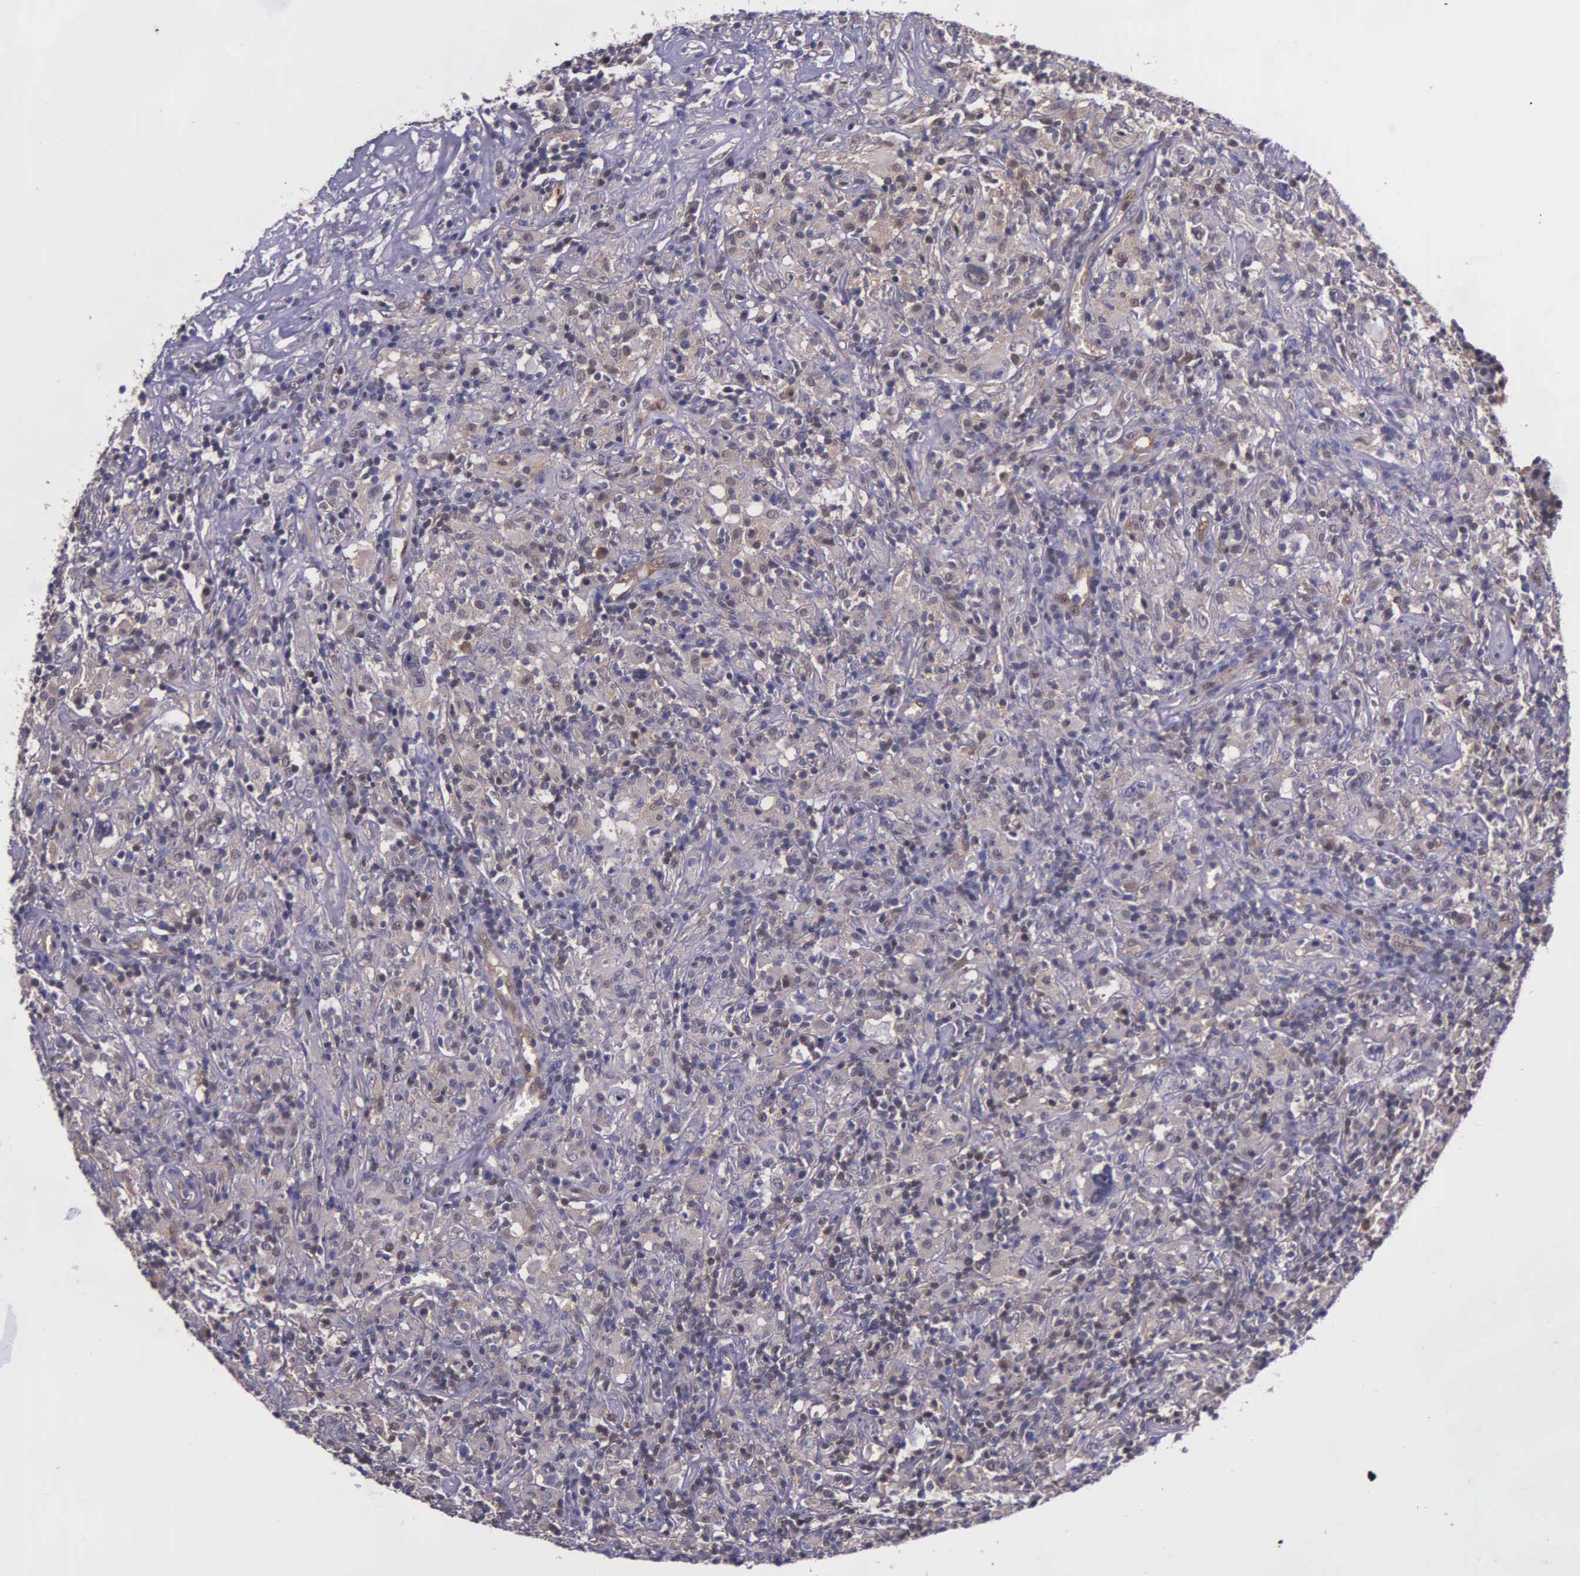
{"staining": {"intensity": "negative", "quantity": "none", "location": "none"}, "tissue": "lymphoma", "cell_type": "Tumor cells", "image_type": "cancer", "snomed": [{"axis": "morphology", "description": "Hodgkin's disease, NOS"}, {"axis": "topography", "description": "Lymph node"}], "caption": "Tumor cells are negative for protein expression in human lymphoma.", "gene": "GMPR2", "patient": {"sex": "male", "age": 46}}